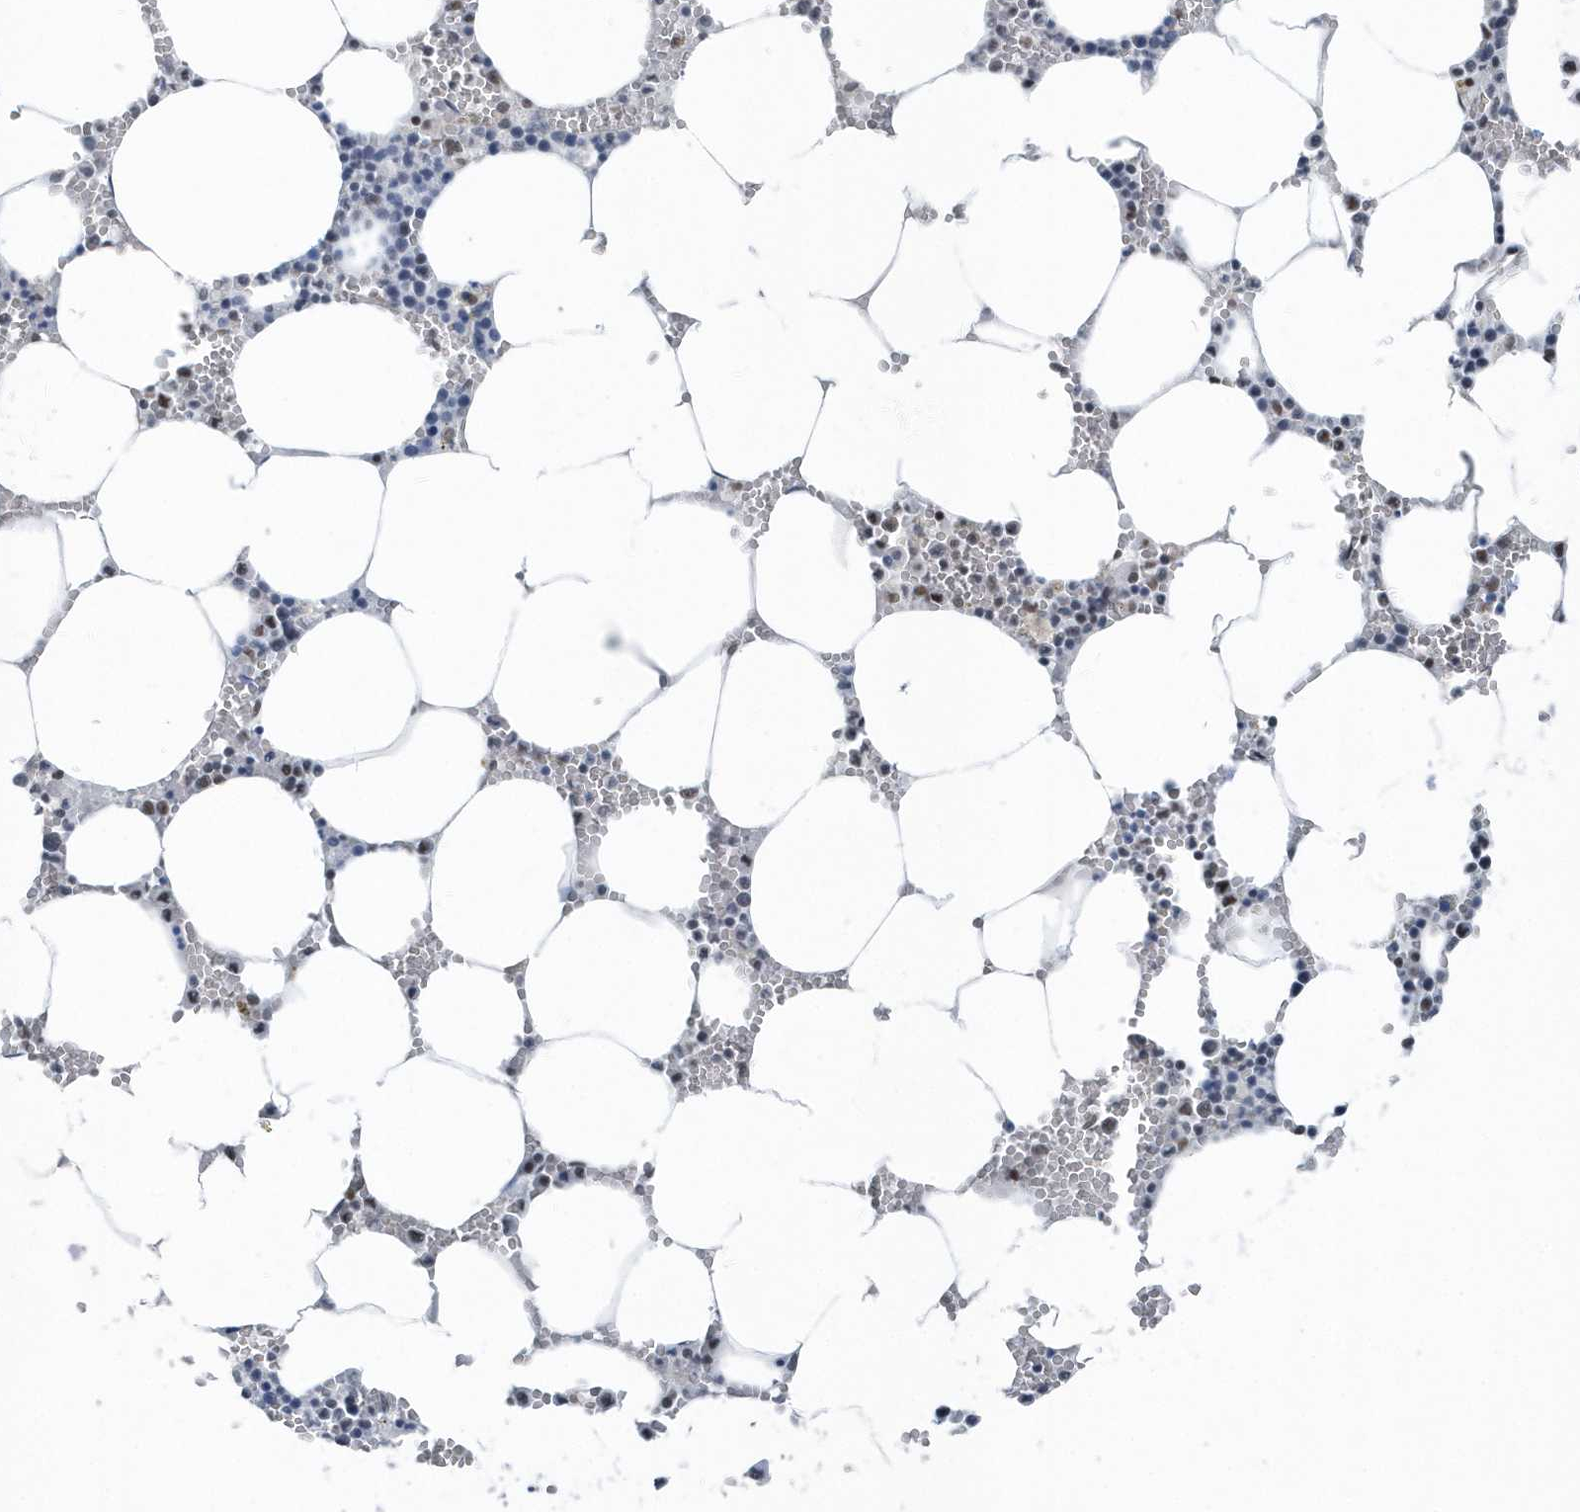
{"staining": {"intensity": "strong", "quantity": "<25%", "location": "nuclear"}, "tissue": "bone marrow", "cell_type": "Hematopoietic cells", "image_type": "normal", "snomed": [{"axis": "morphology", "description": "Normal tissue, NOS"}, {"axis": "topography", "description": "Bone marrow"}], "caption": "The image displays immunohistochemical staining of benign bone marrow. There is strong nuclear expression is present in about <25% of hematopoietic cells.", "gene": "FIP1L1", "patient": {"sex": "male", "age": 70}}